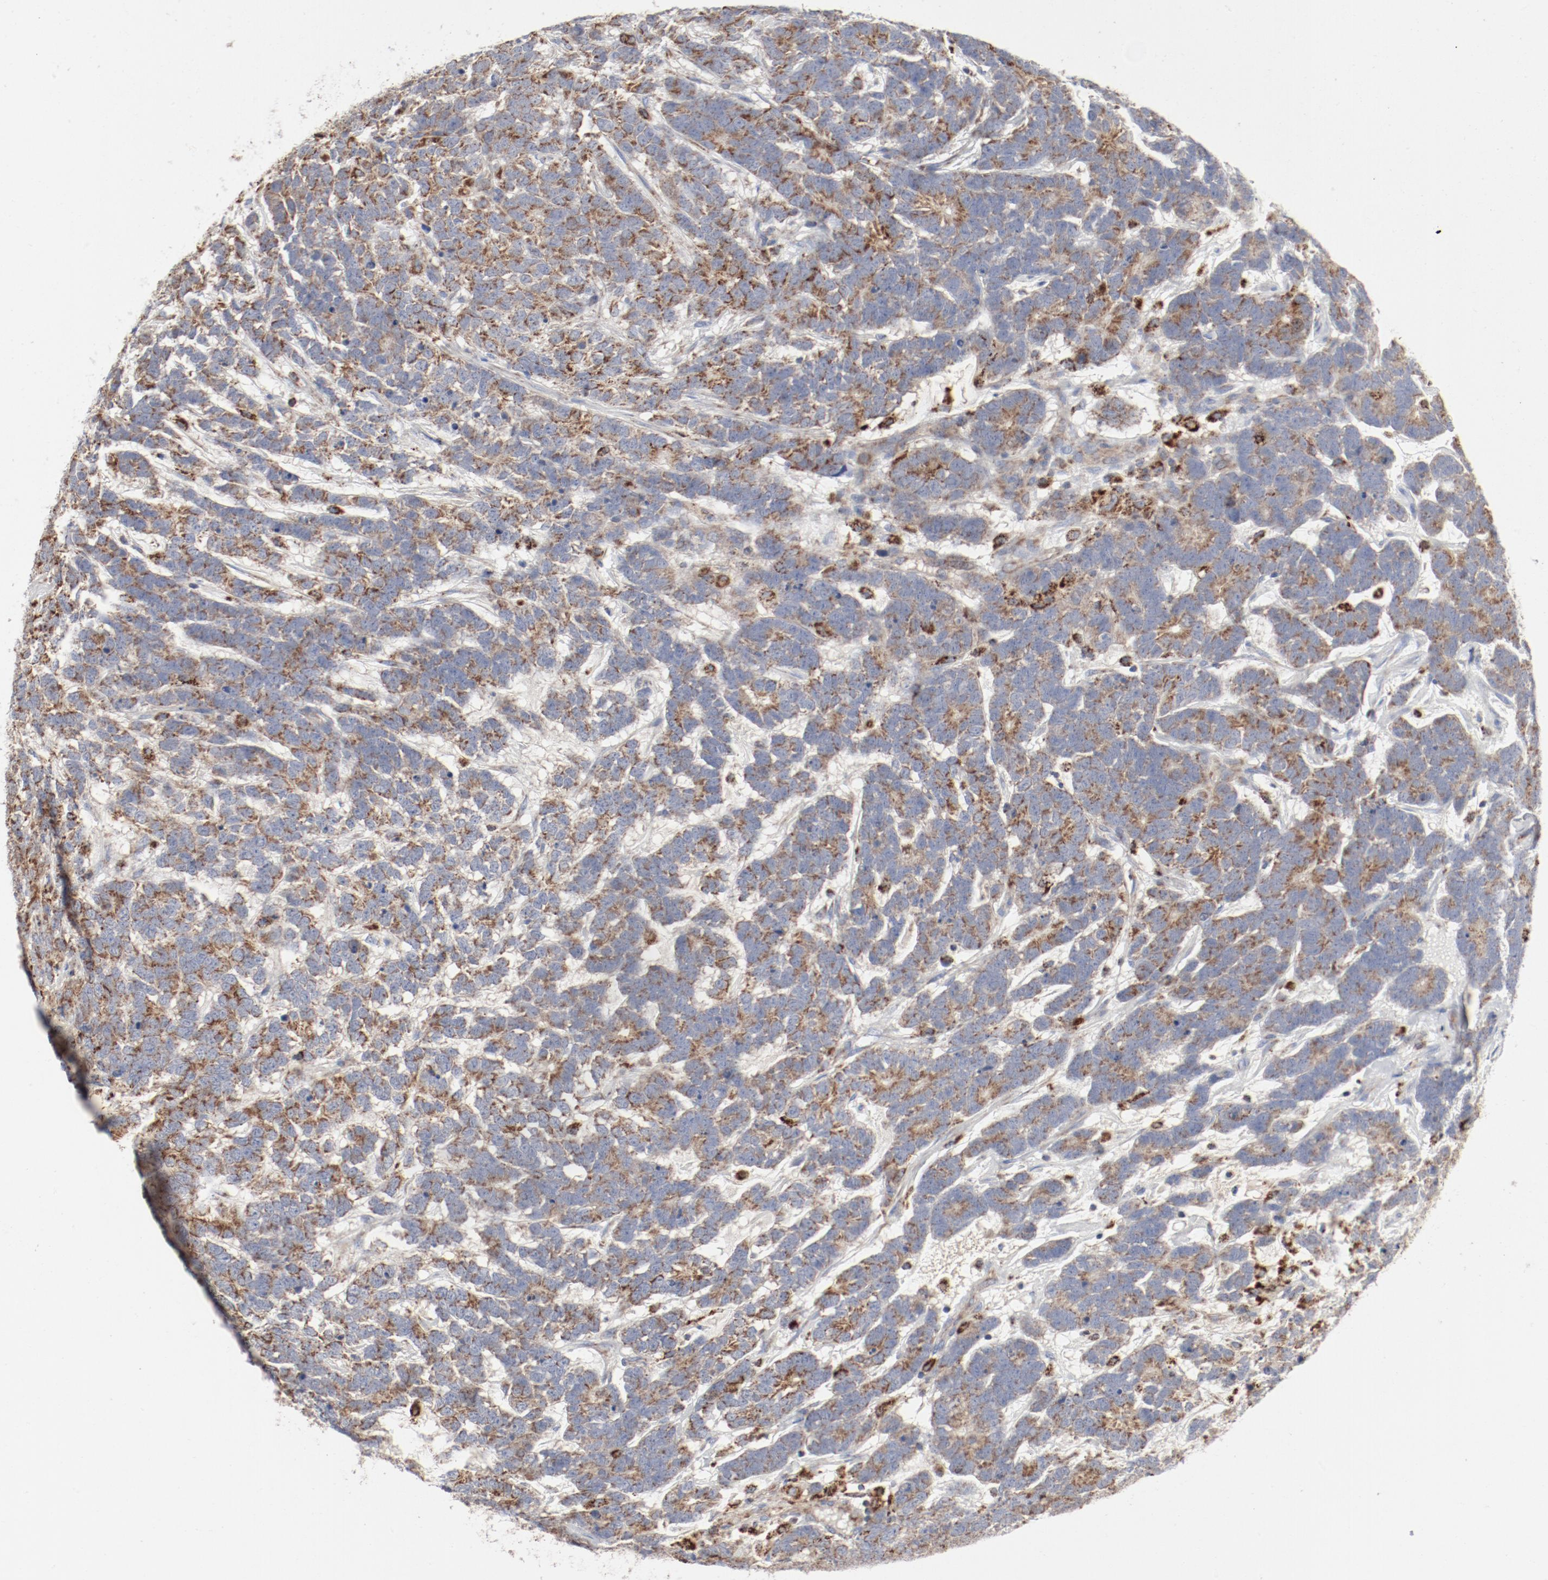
{"staining": {"intensity": "moderate", "quantity": "25%-75%", "location": "cytoplasmic/membranous"}, "tissue": "testis cancer", "cell_type": "Tumor cells", "image_type": "cancer", "snomed": [{"axis": "morphology", "description": "Carcinoma, Embryonal, NOS"}, {"axis": "topography", "description": "Testis"}], "caption": "IHC photomicrograph of neoplastic tissue: human testis cancer (embryonal carcinoma) stained using immunohistochemistry reveals medium levels of moderate protein expression localized specifically in the cytoplasmic/membranous of tumor cells, appearing as a cytoplasmic/membranous brown color.", "gene": "SETD3", "patient": {"sex": "male", "age": 26}}